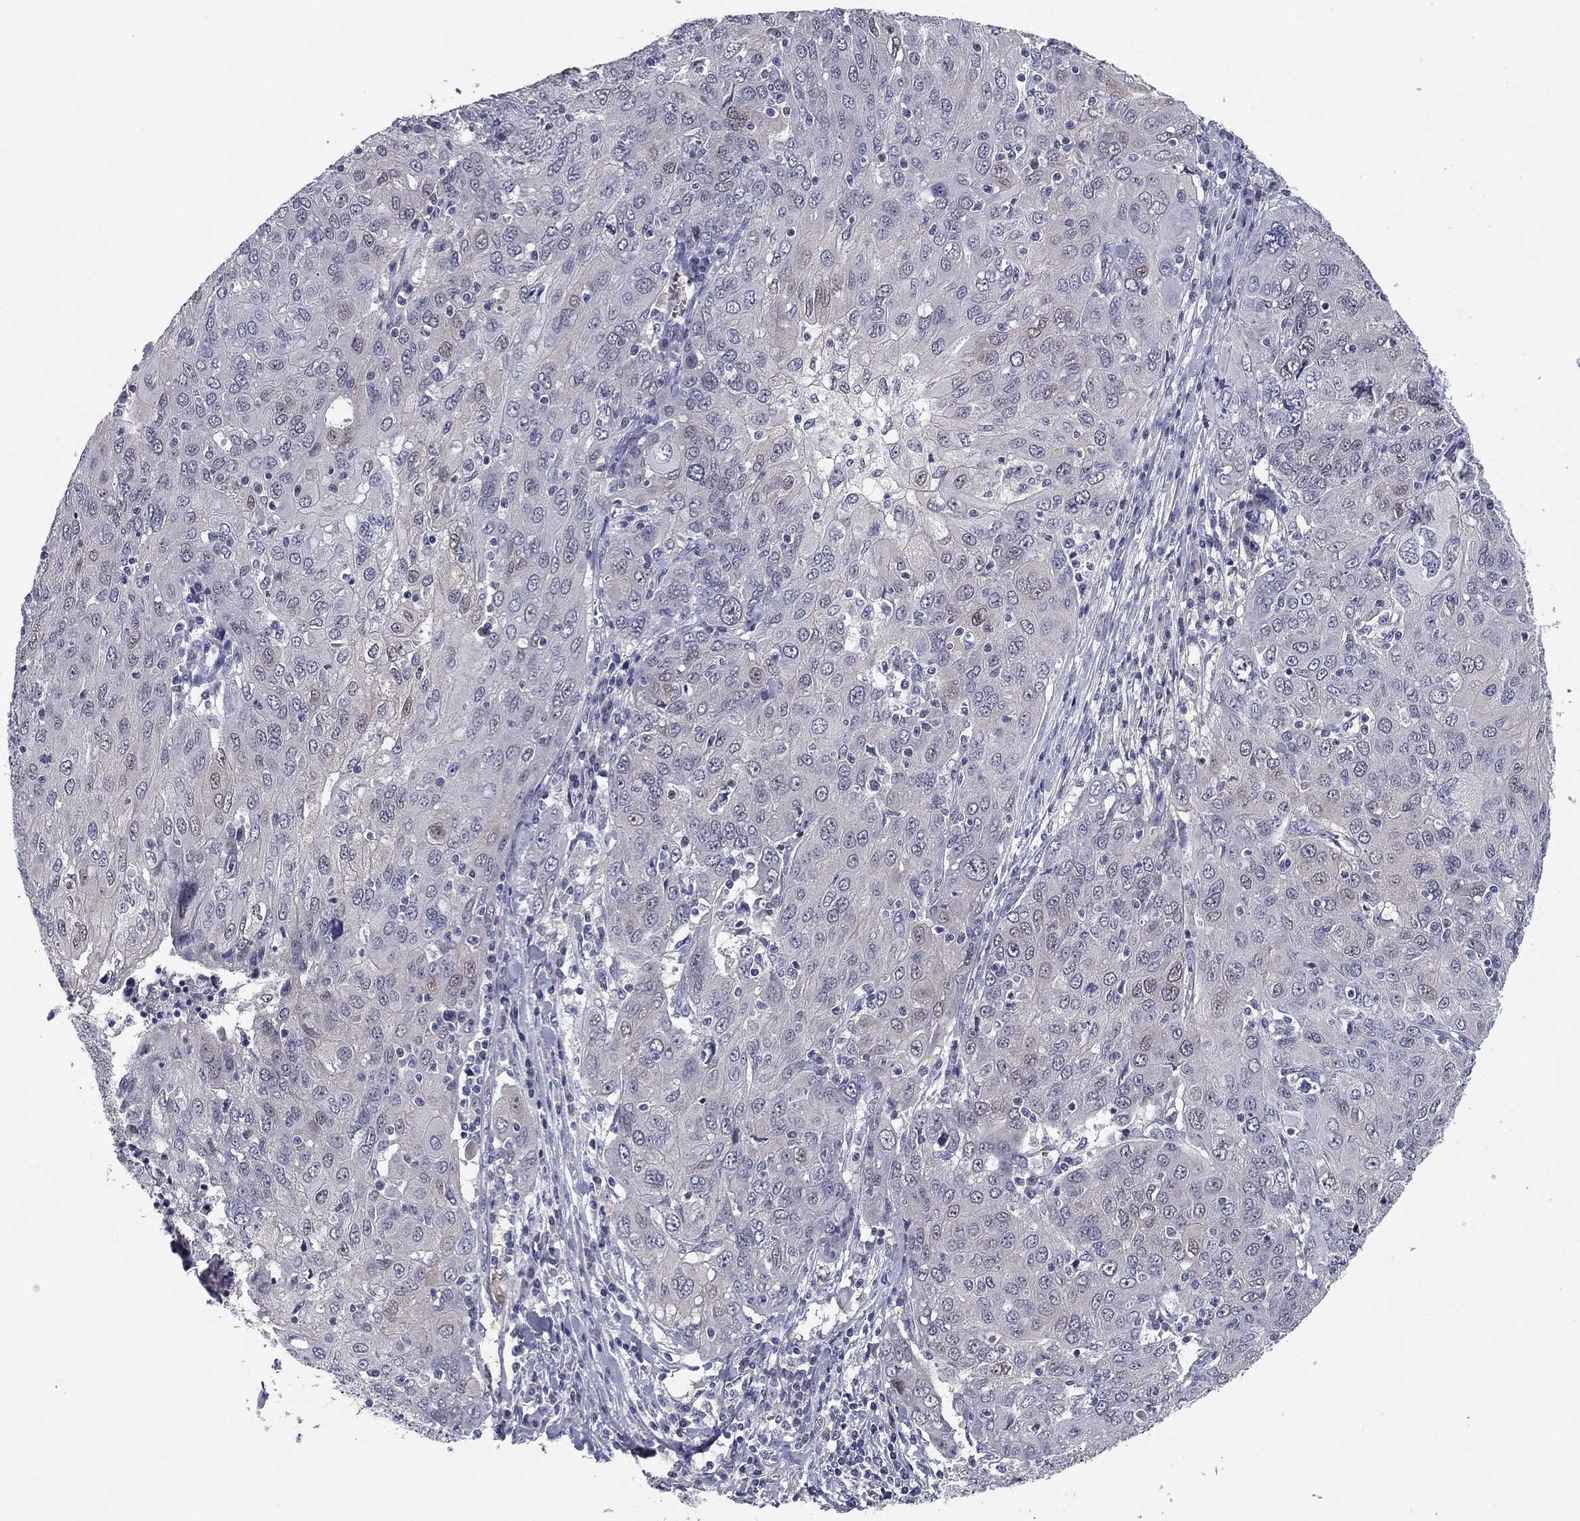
{"staining": {"intensity": "negative", "quantity": "none", "location": "none"}, "tissue": "ovarian cancer", "cell_type": "Tumor cells", "image_type": "cancer", "snomed": [{"axis": "morphology", "description": "Carcinoma, endometroid"}, {"axis": "topography", "description": "Ovary"}], "caption": "Immunohistochemical staining of ovarian cancer (endometroid carcinoma) reveals no significant expression in tumor cells. Nuclei are stained in blue.", "gene": "REXO5", "patient": {"sex": "female", "age": 50}}